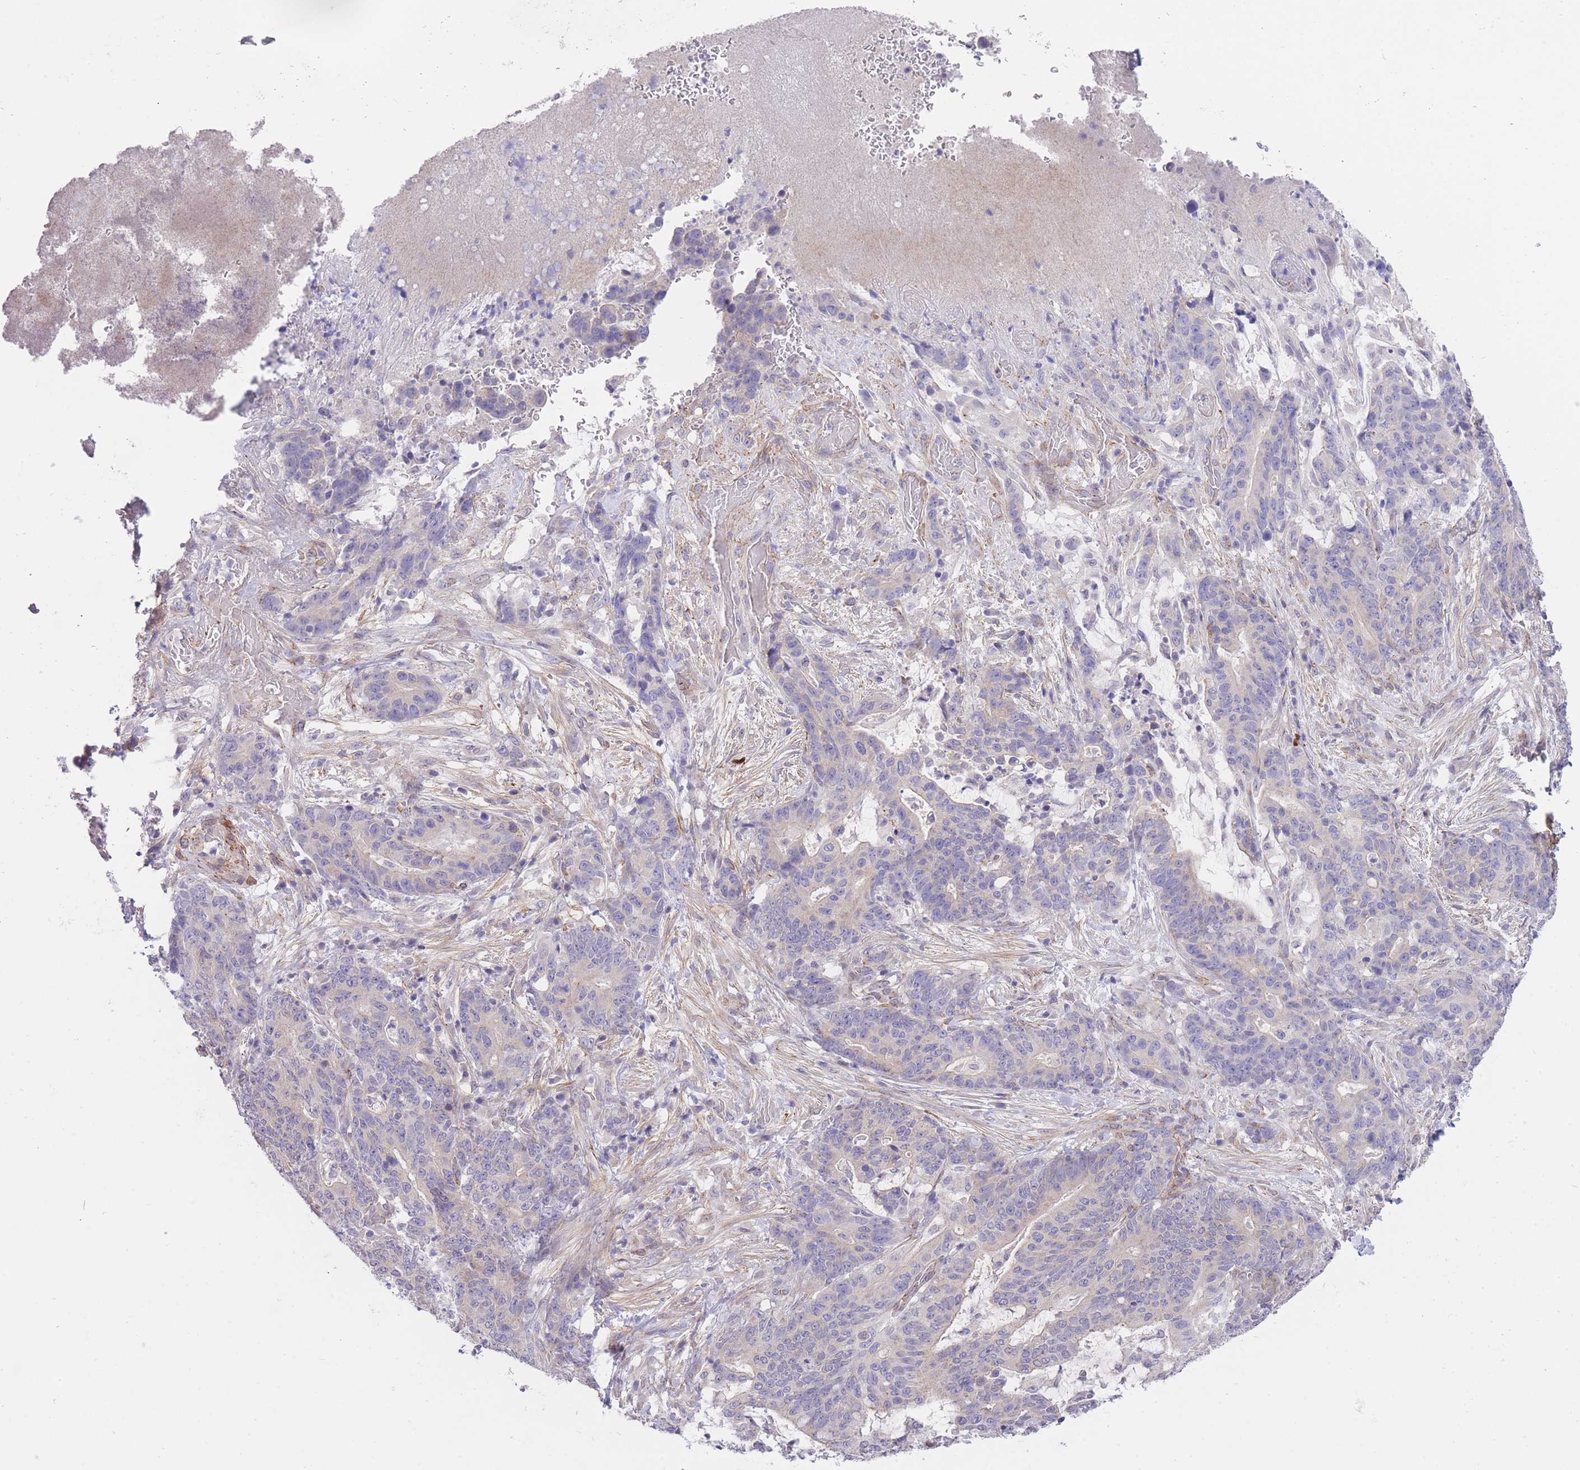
{"staining": {"intensity": "negative", "quantity": "none", "location": "none"}, "tissue": "stomach cancer", "cell_type": "Tumor cells", "image_type": "cancer", "snomed": [{"axis": "morphology", "description": "Normal tissue, NOS"}, {"axis": "morphology", "description": "Adenocarcinoma, NOS"}, {"axis": "topography", "description": "Stomach"}], "caption": "Tumor cells are negative for brown protein staining in stomach cancer. (Stains: DAB IHC with hematoxylin counter stain, Microscopy: brightfield microscopy at high magnification).", "gene": "QTRT1", "patient": {"sex": "female", "age": 64}}